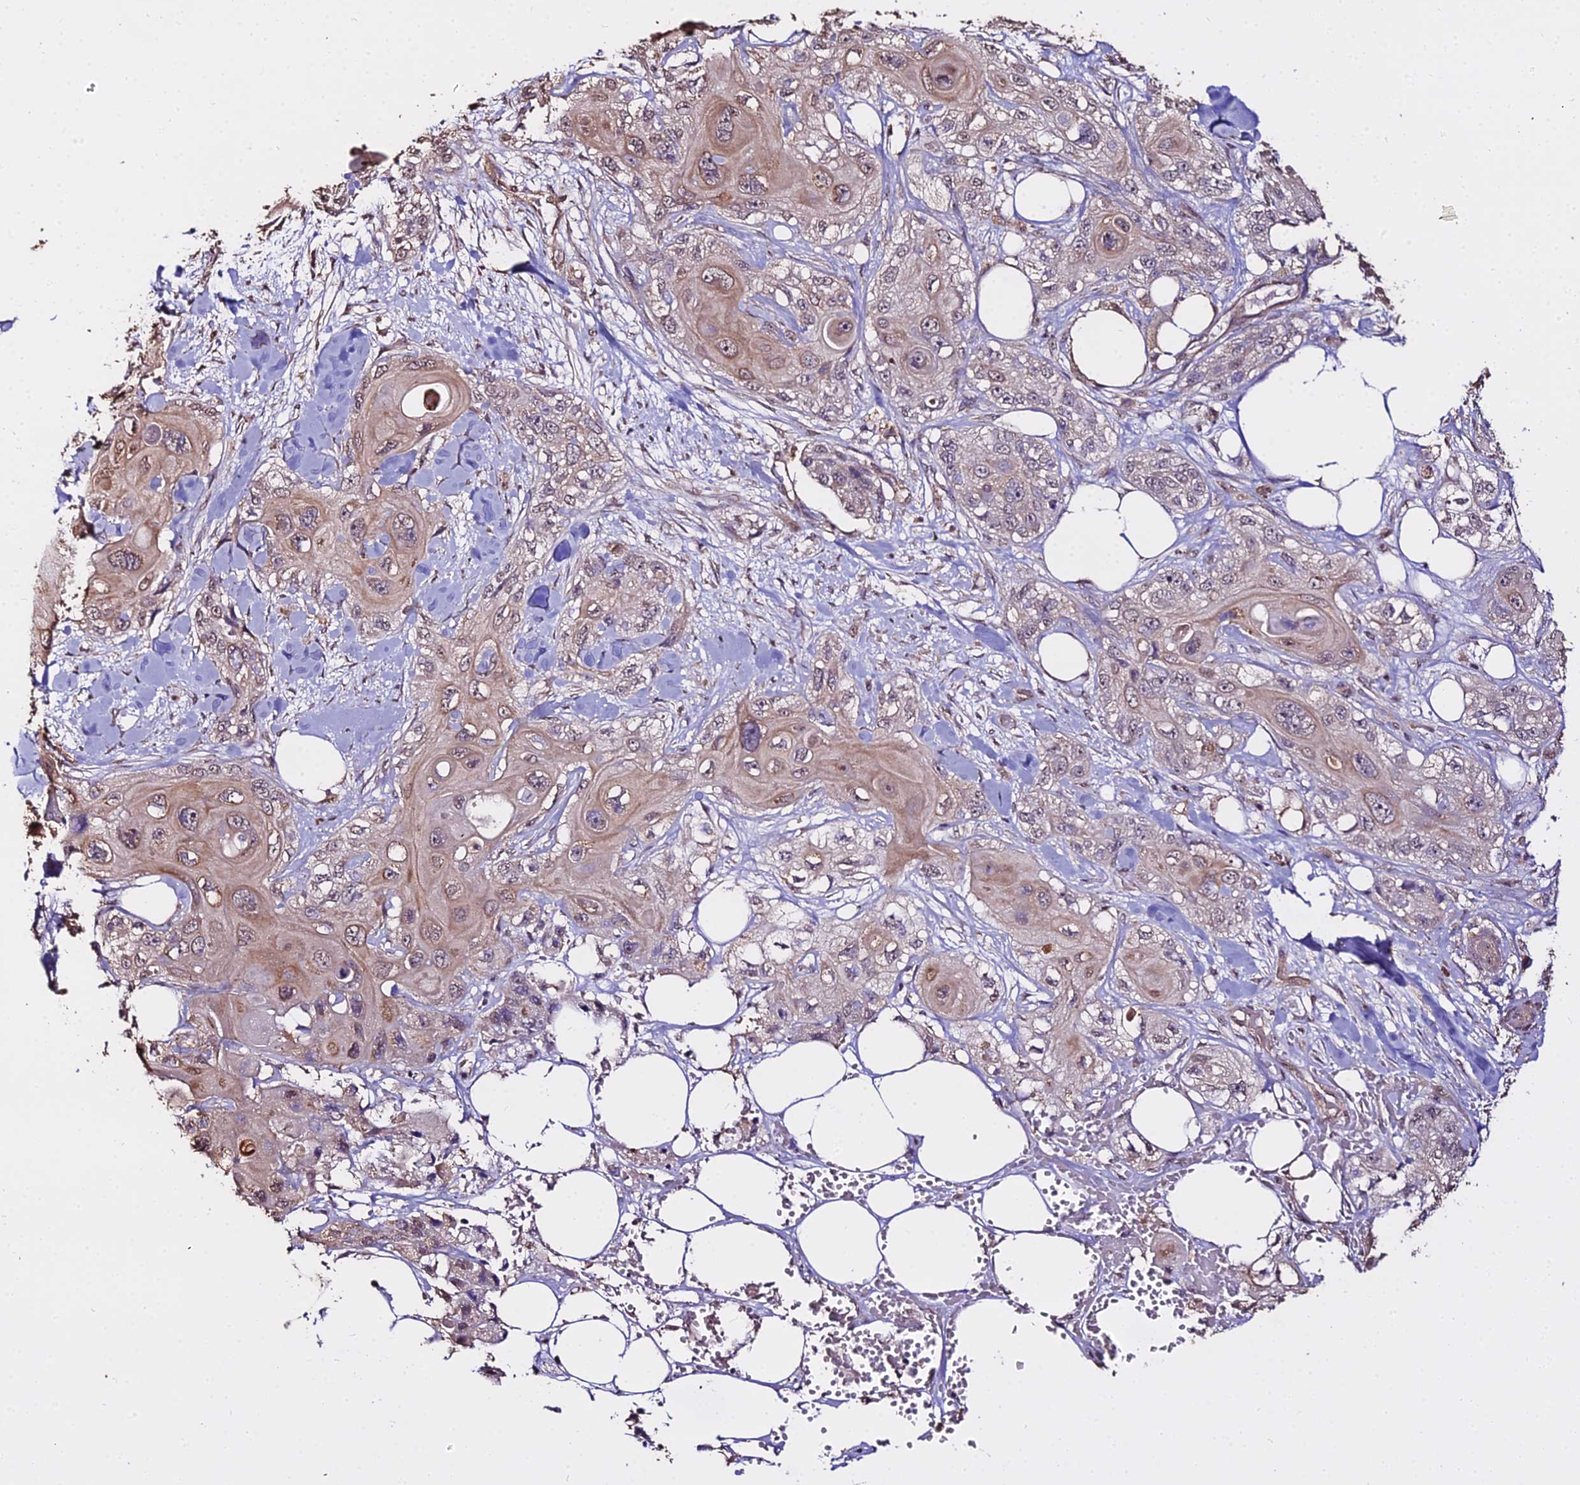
{"staining": {"intensity": "weak", "quantity": ">75%", "location": "cytoplasmic/membranous"}, "tissue": "skin cancer", "cell_type": "Tumor cells", "image_type": "cancer", "snomed": [{"axis": "morphology", "description": "Normal tissue, NOS"}, {"axis": "morphology", "description": "Squamous cell carcinoma, NOS"}, {"axis": "topography", "description": "Skin"}], "caption": "Approximately >75% of tumor cells in human skin squamous cell carcinoma display weak cytoplasmic/membranous protein staining as visualized by brown immunohistochemical staining.", "gene": "METTL13", "patient": {"sex": "male", "age": 72}}